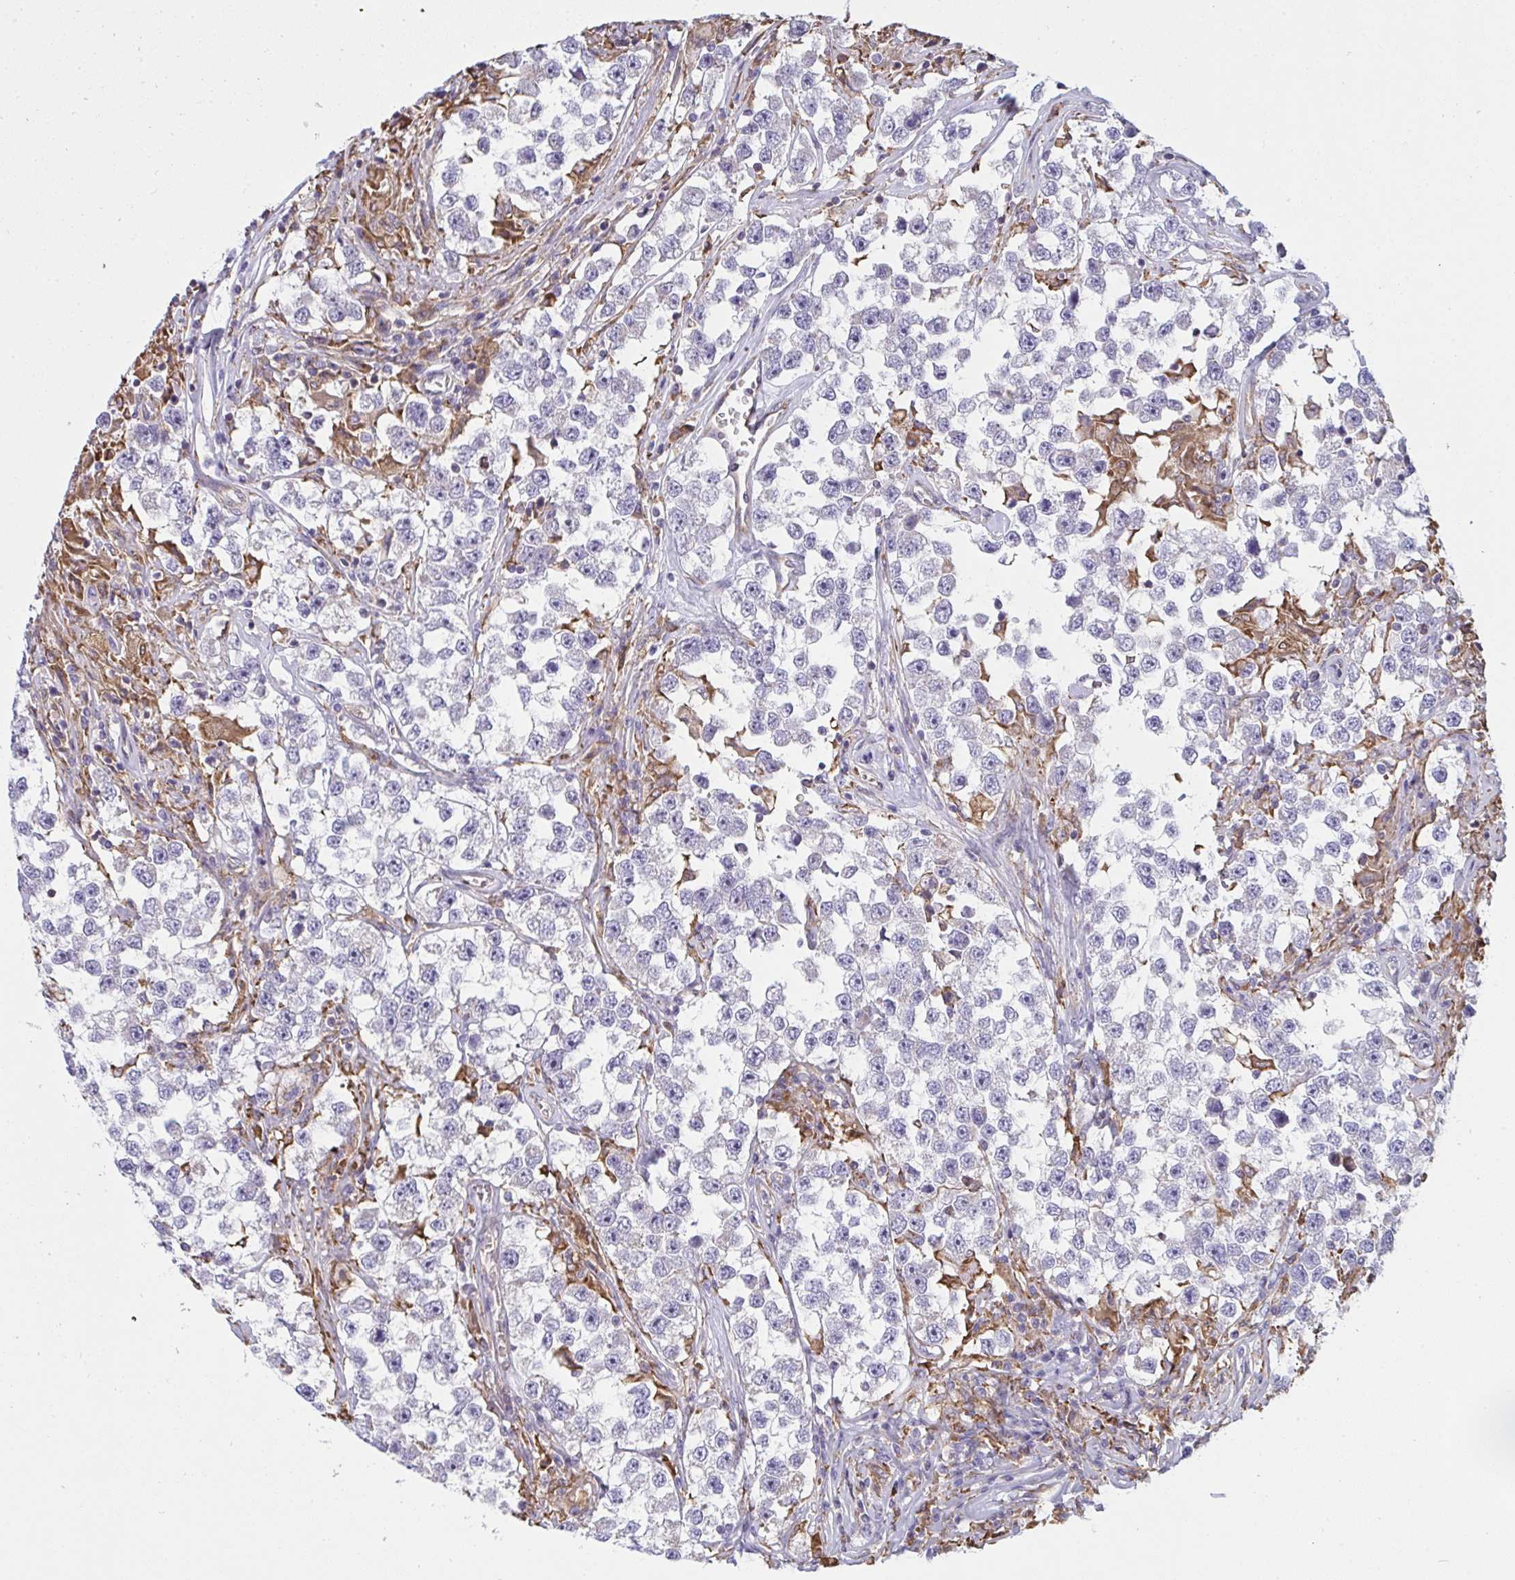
{"staining": {"intensity": "negative", "quantity": "none", "location": "none"}, "tissue": "testis cancer", "cell_type": "Tumor cells", "image_type": "cancer", "snomed": [{"axis": "morphology", "description": "Seminoma, NOS"}, {"axis": "topography", "description": "Testis"}], "caption": "Tumor cells show no significant staining in testis cancer (seminoma).", "gene": "MYMK", "patient": {"sex": "male", "age": 46}}